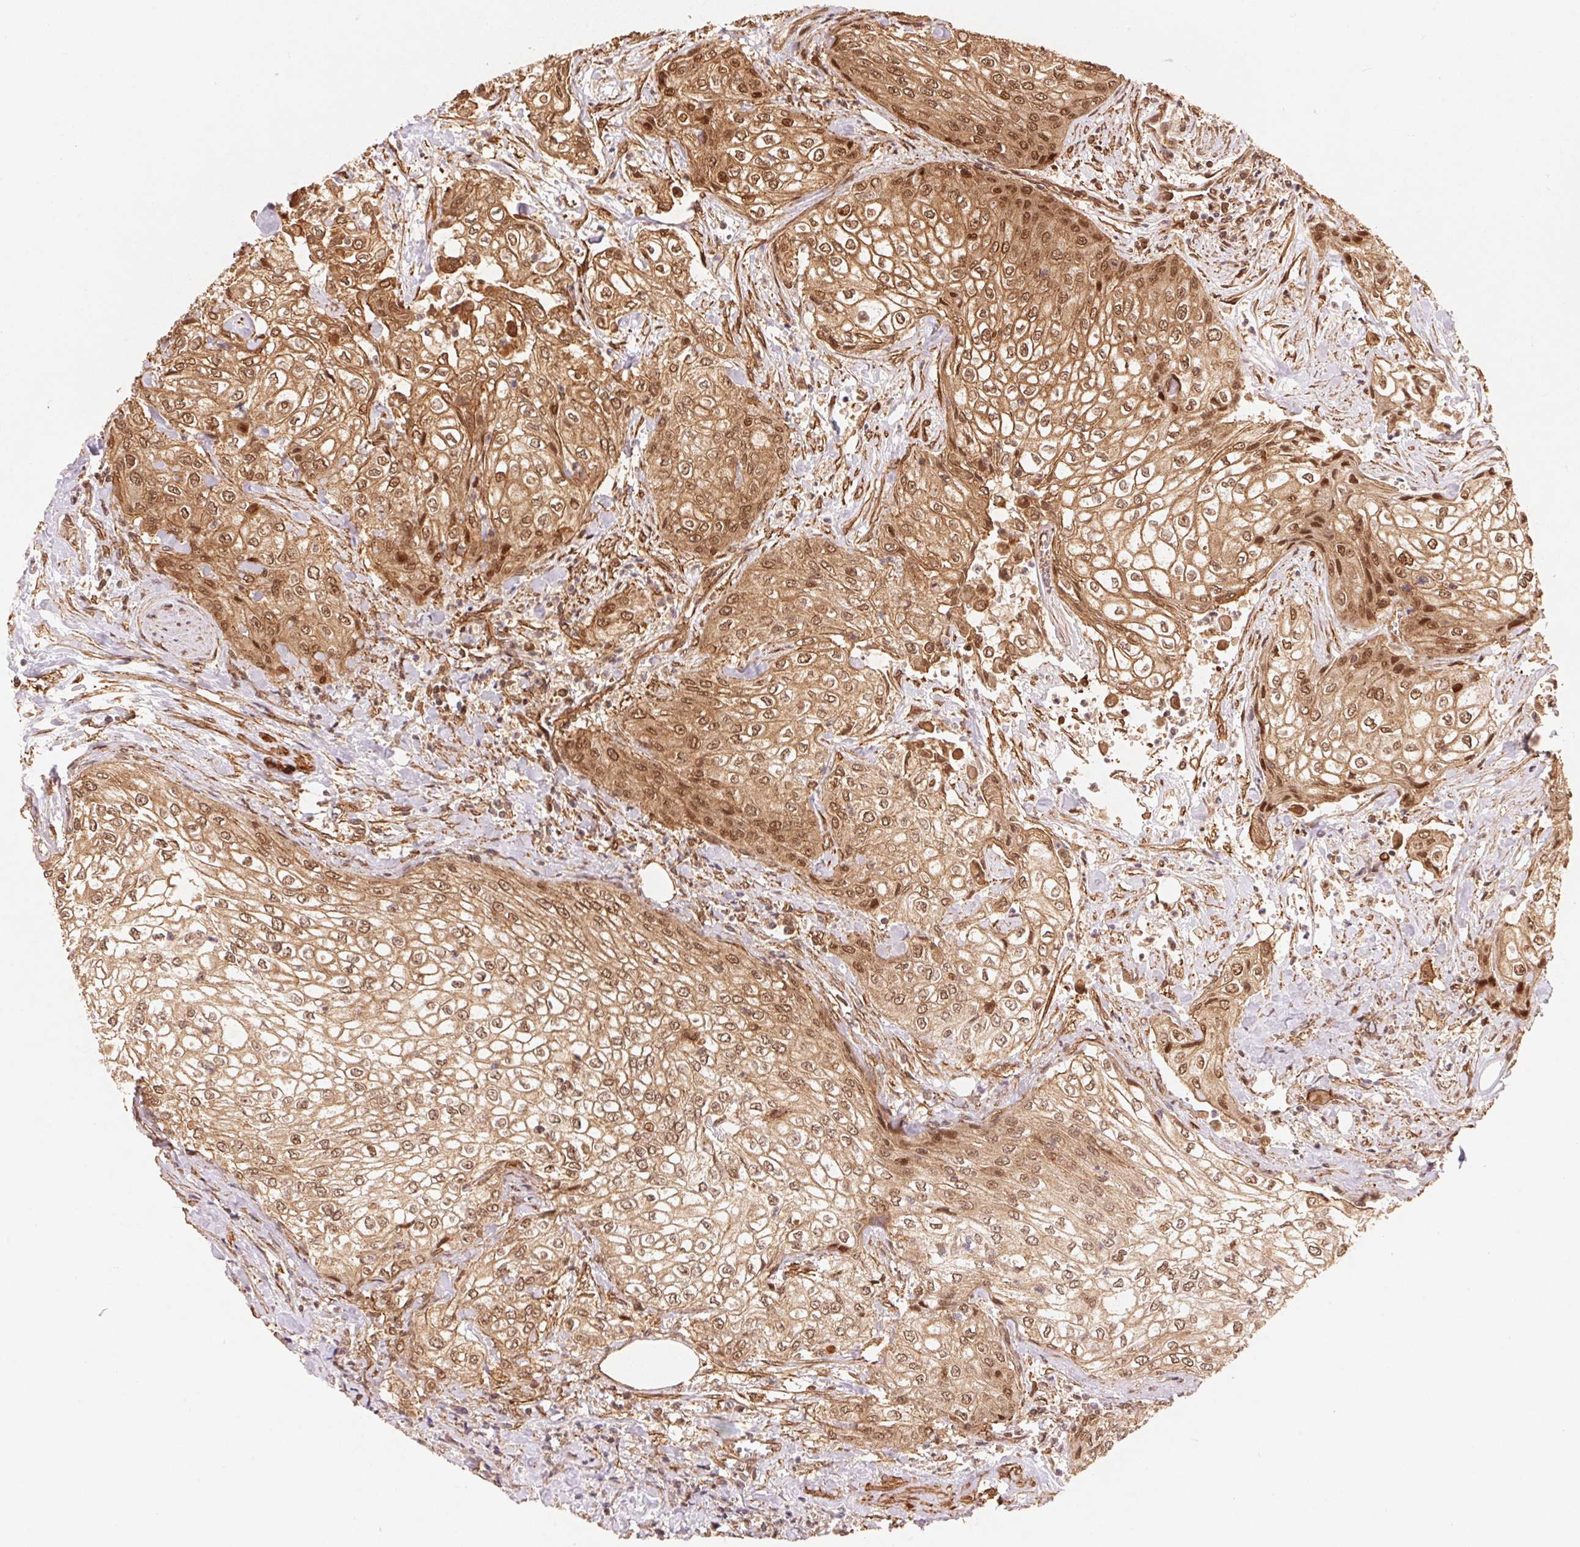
{"staining": {"intensity": "moderate", "quantity": ">75%", "location": "cytoplasmic/membranous,nuclear"}, "tissue": "urothelial cancer", "cell_type": "Tumor cells", "image_type": "cancer", "snomed": [{"axis": "morphology", "description": "Urothelial carcinoma, High grade"}, {"axis": "topography", "description": "Urinary bladder"}], "caption": "The micrograph displays a brown stain indicating the presence of a protein in the cytoplasmic/membranous and nuclear of tumor cells in urothelial carcinoma (high-grade).", "gene": "TNIP2", "patient": {"sex": "male", "age": 62}}